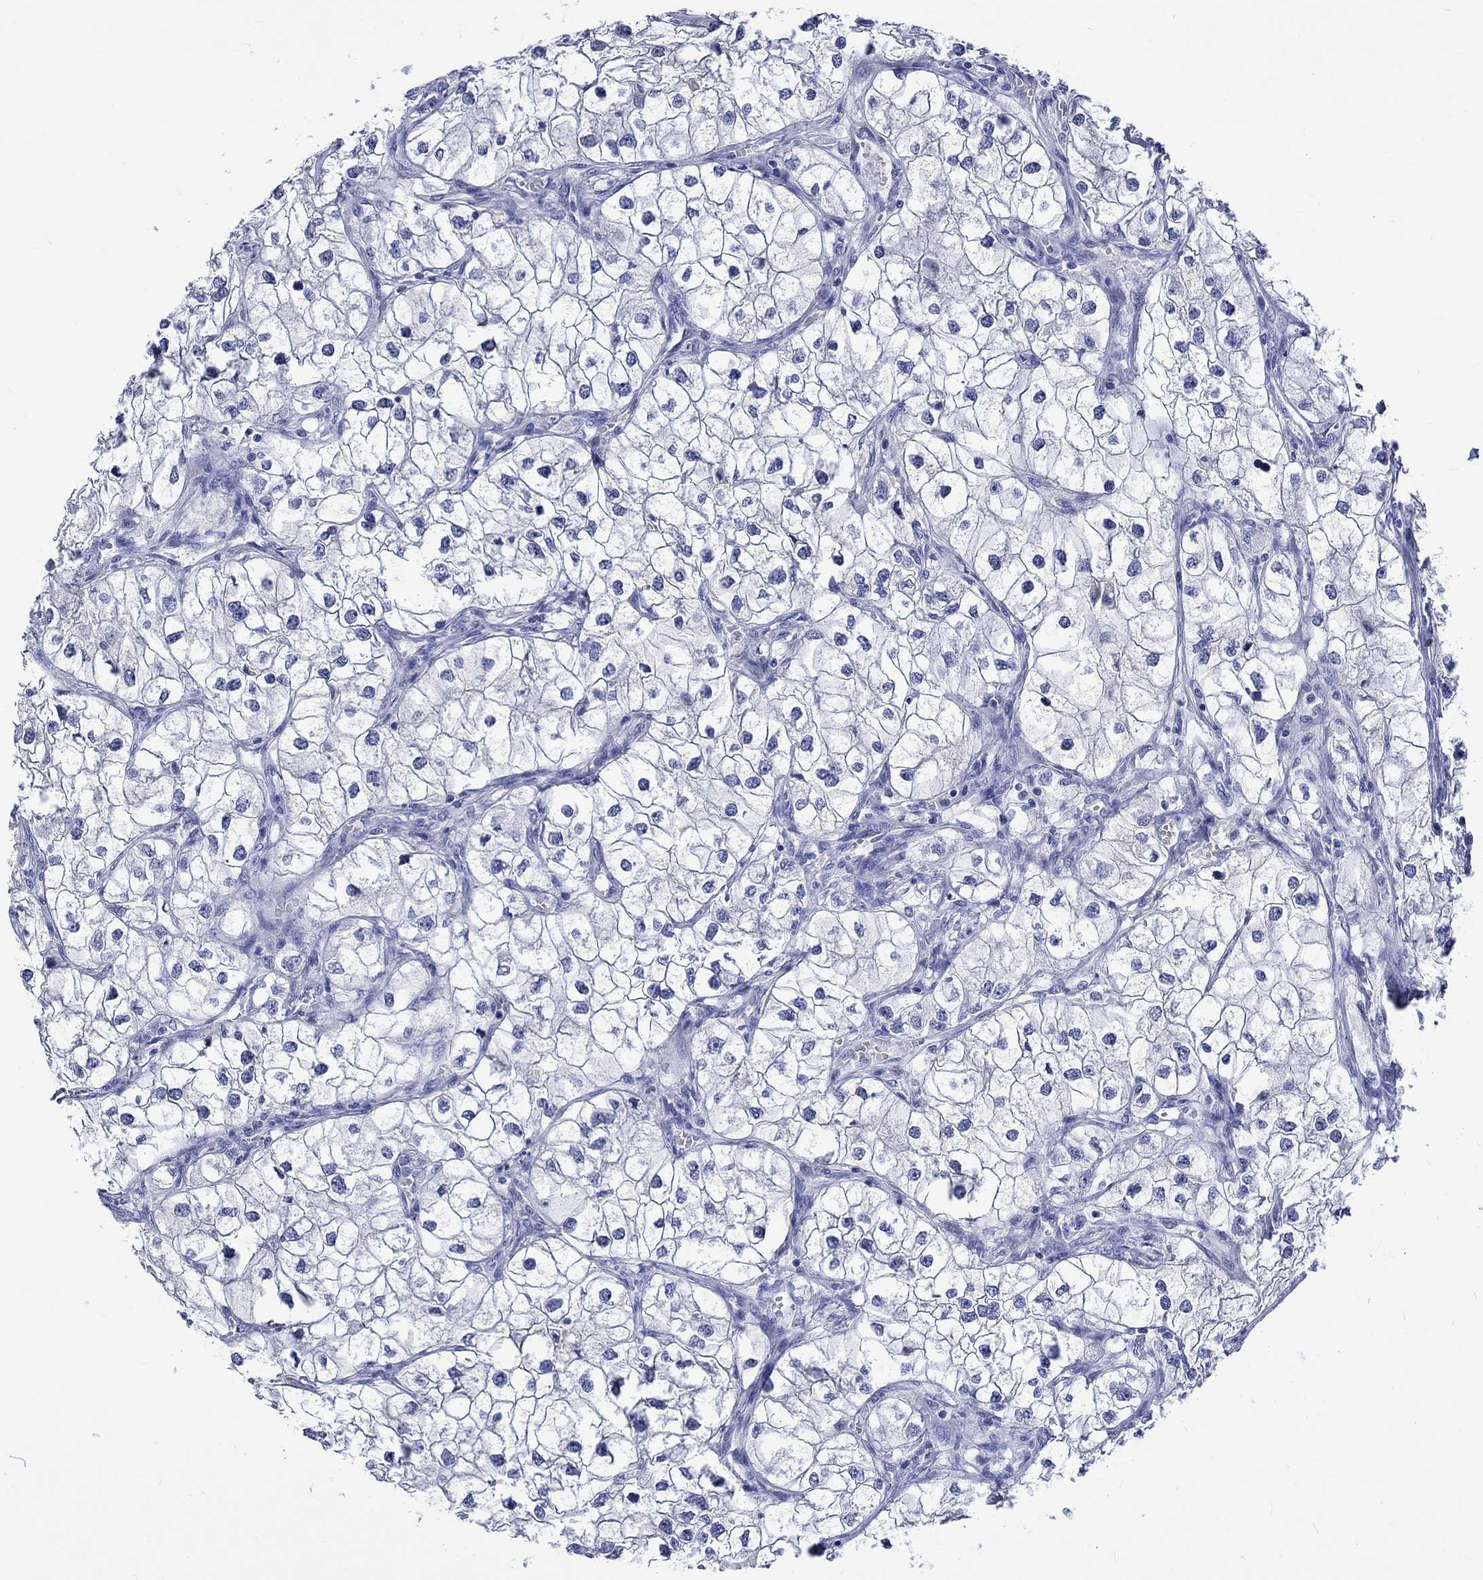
{"staining": {"intensity": "negative", "quantity": "none", "location": "none"}, "tissue": "renal cancer", "cell_type": "Tumor cells", "image_type": "cancer", "snomed": [{"axis": "morphology", "description": "Adenocarcinoma, NOS"}, {"axis": "topography", "description": "Kidney"}], "caption": "An immunohistochemistry photomicrograph of adenocarcinoma (renal) is shown. There is no staining in tumor cells of adenocarcinoma (renal).", "gene": "KLHL35", "patient": {"sex": "male", "age": 59}}